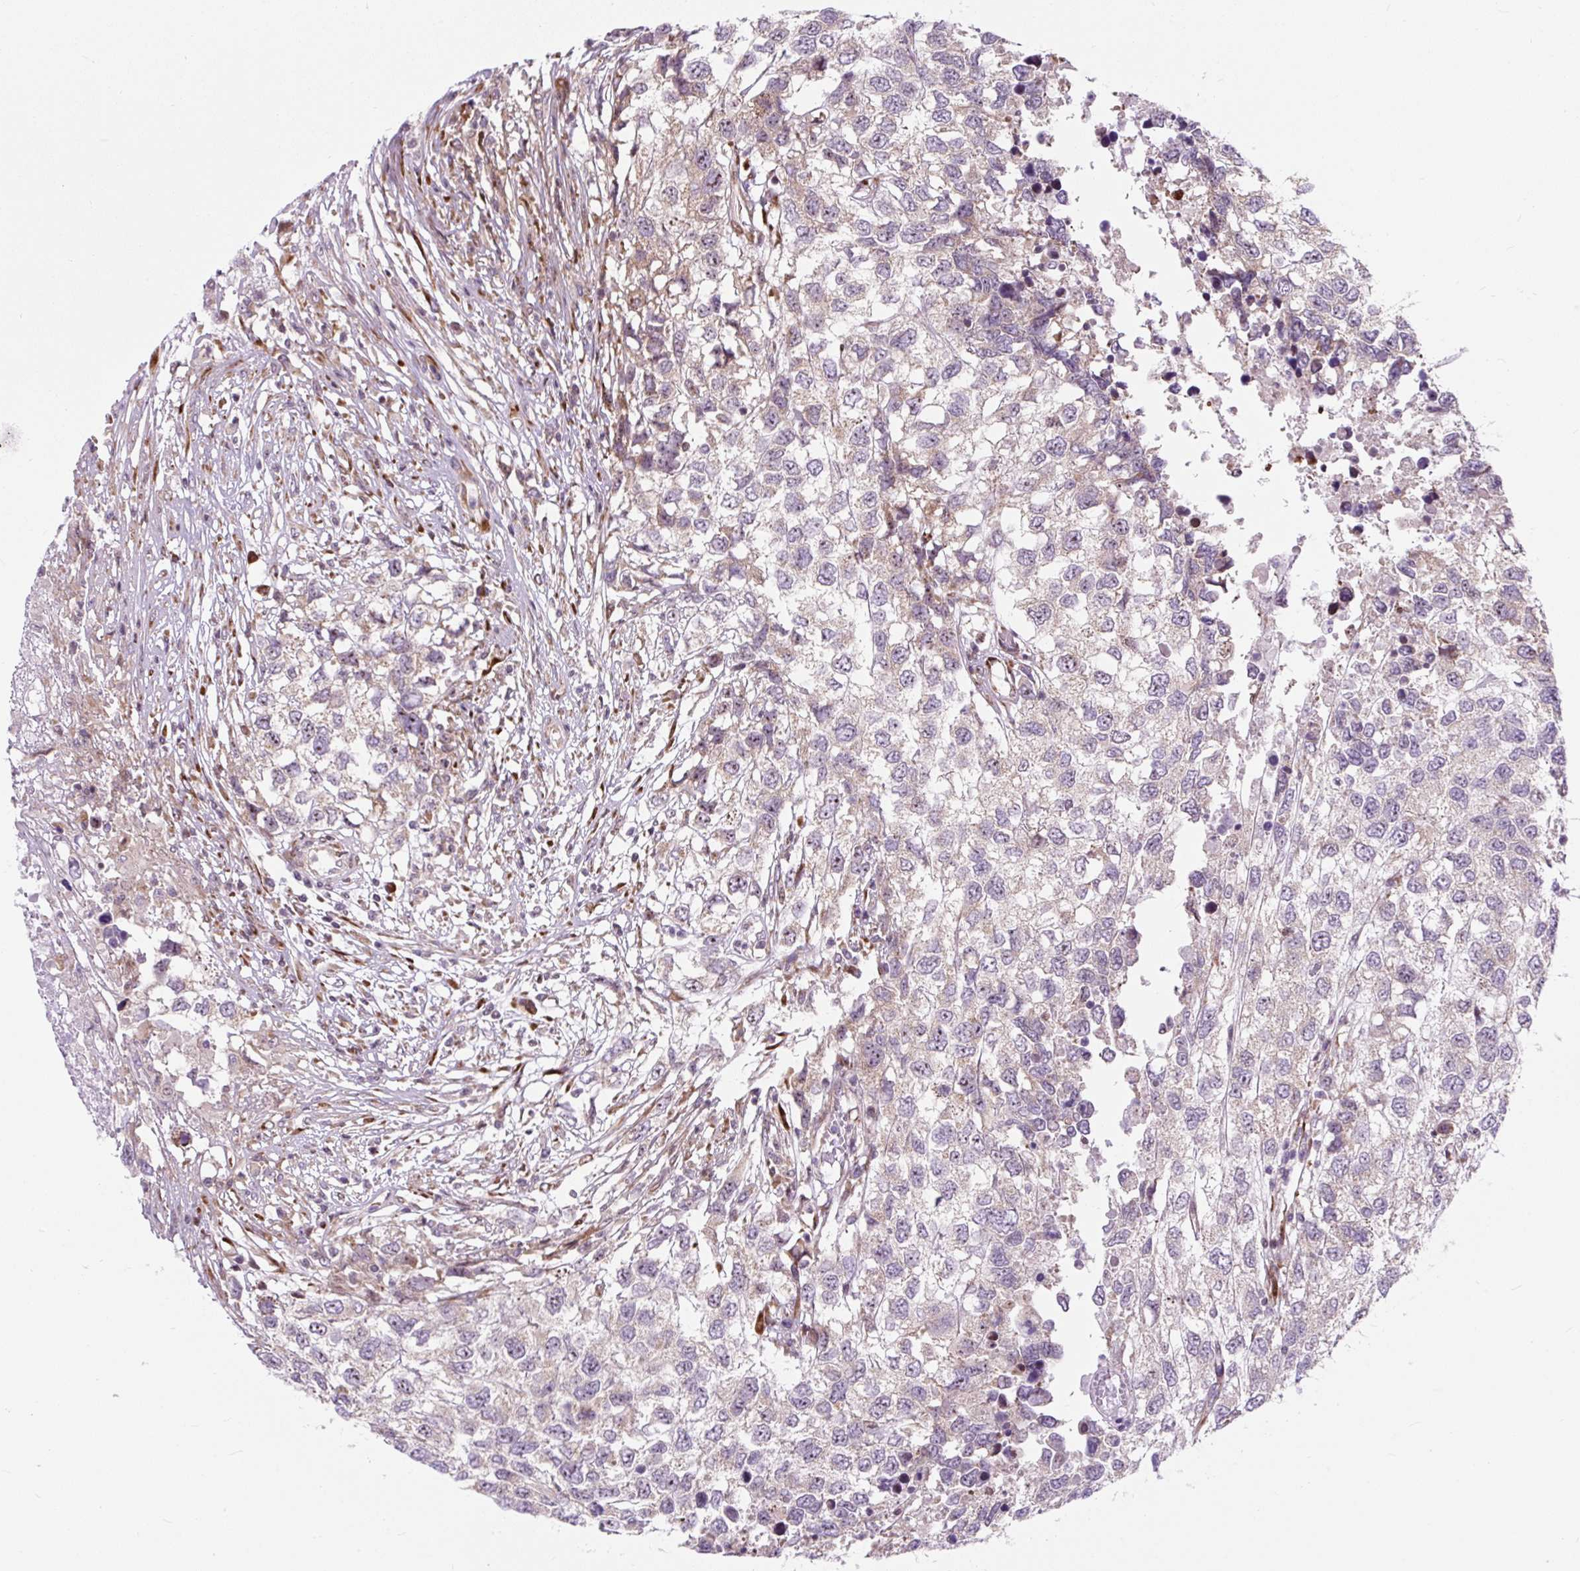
{"staining": {"intensity": "weak", "quantity": "<25%", "location": "cytoplasmic/membranous"}, "tissue": "testis cancer", "cell_type": "Tumor cells", "image_type": "cancer", "snomed": [{"axis": "morphology", "description": "Carcinoma, Embryonal, NOS"}, {"axis": "topography", "description": "Testis"}], "caption": "Tumor cells are negative for brown protein staining in testis cancer.", "gene": "CISD3", "patient": {"sex": "male", "age": 83}}